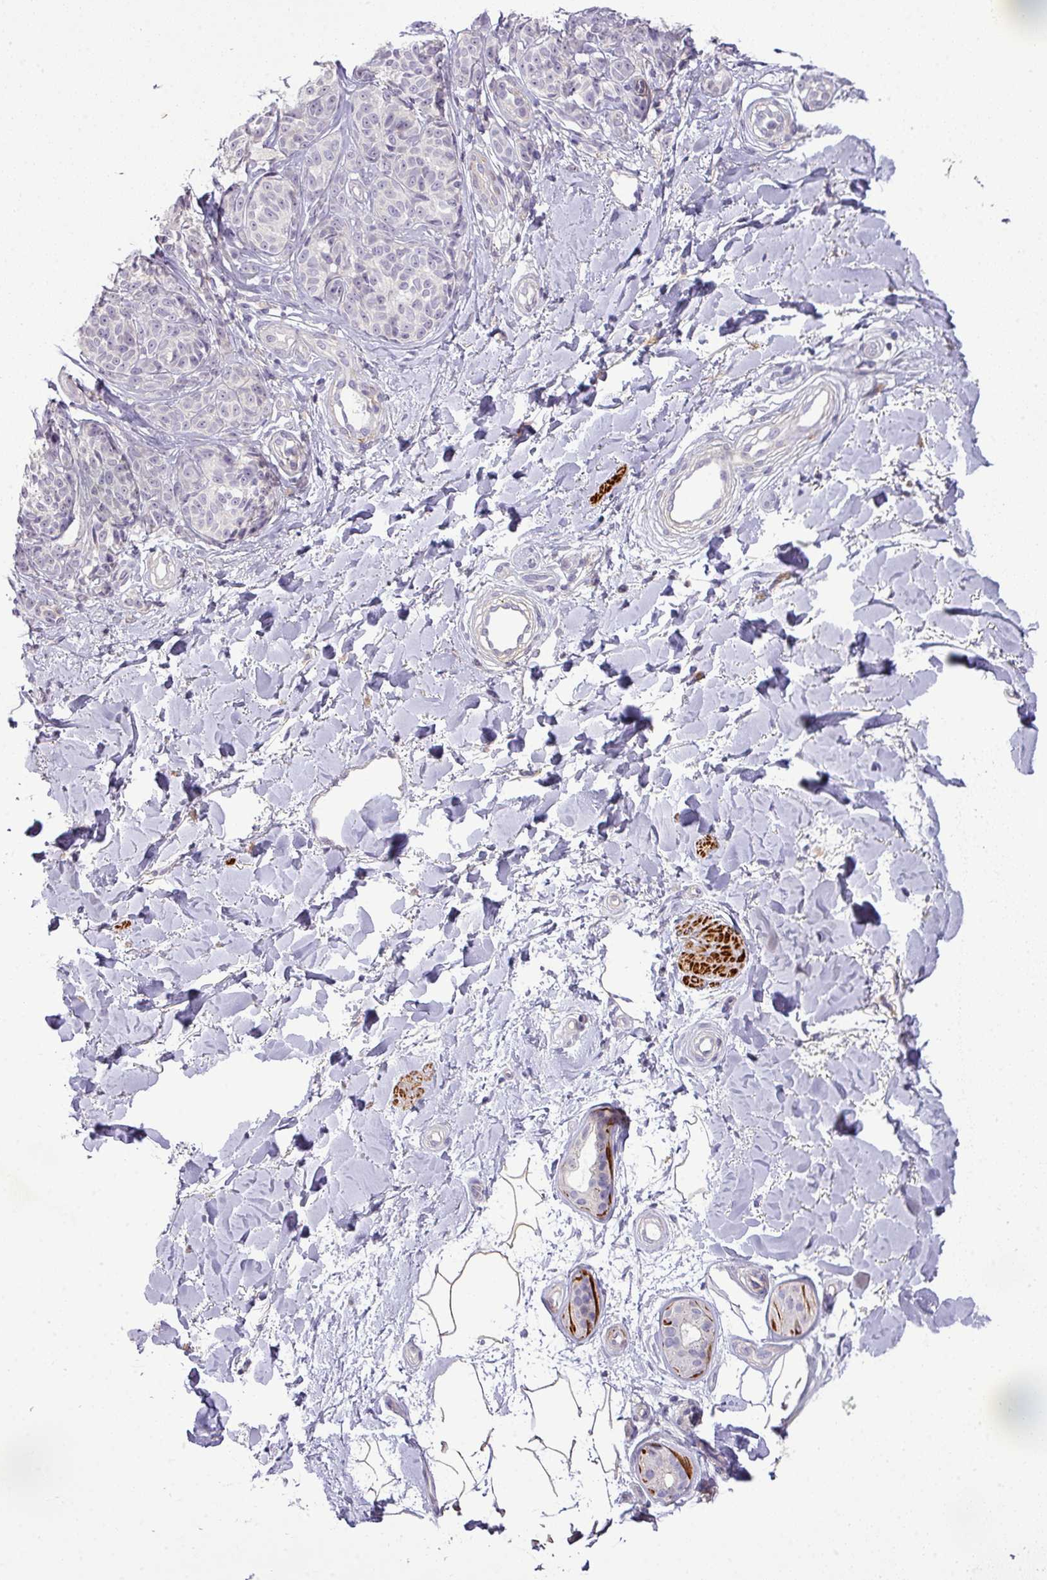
{"staining": {"intensity": "negative", "quantity": "none", "location": "none"}, "tissue": "melanoma", "cell_type": "Tumor cells", "image_type": "cancer", "snomed": [{"axis": "morphology", "description": "Malignant melanoma, NOS"}, {"axis": "topography", "description": "Skin"}], "caption": "Tumor cells are negative for protein expression in human melanoma.", "gene": "TPRA1", "patient": {"sex": "female", "age": 37}}